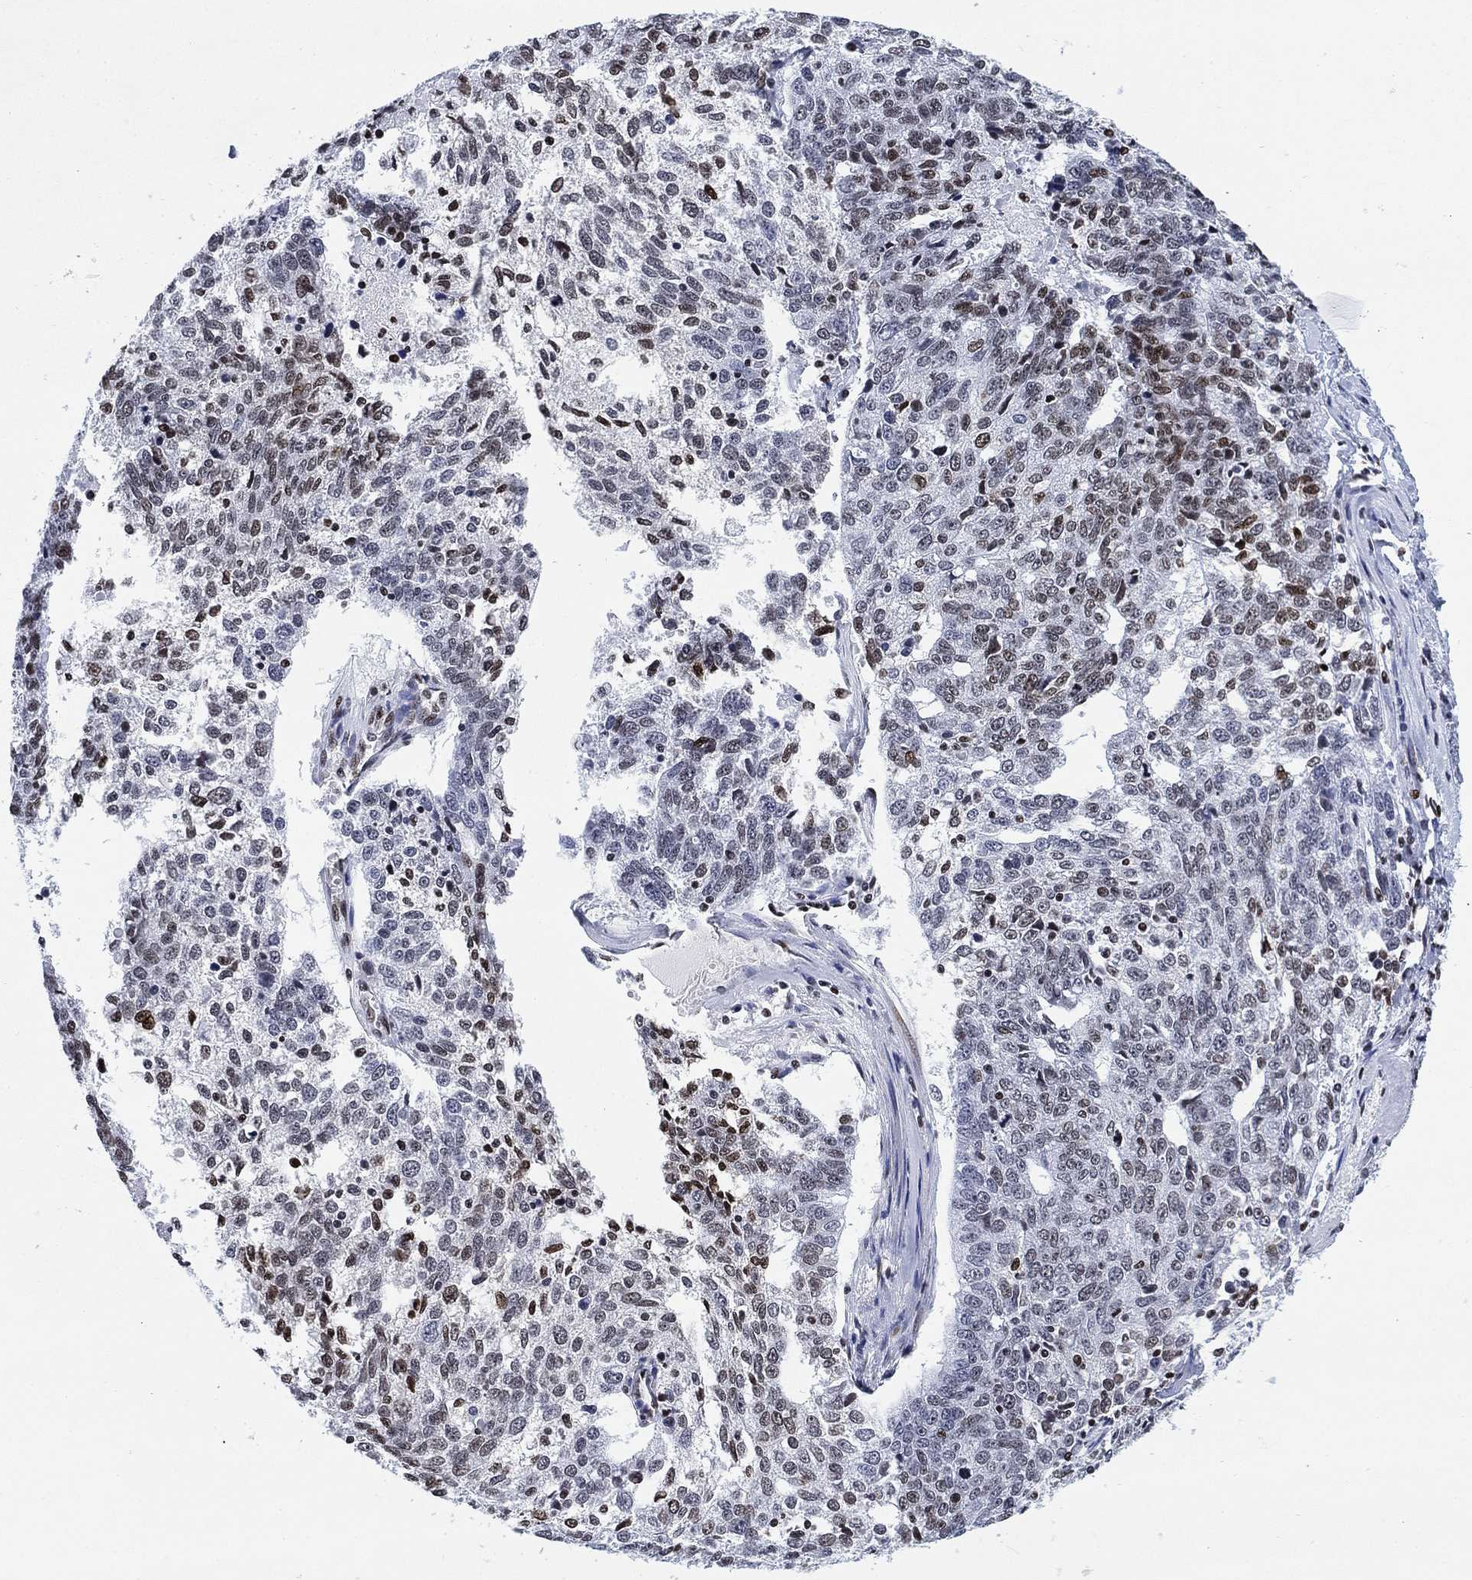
{"staining": {"intensity": "moderate", "quantity": "25%-75%", "location": "nuclear"}, "tissue": "ovarian cancer", "cell_type": "Tumor cells", "image_type": "cancer", "snomed": [{"axis": "morphology", "description": "Cystadenocarcinoma, serous, NOS"}, {"axis": "topography", "description": "Ovary"}], "caption": "Brown immunohistochemical staining in ovarian serous cystadenocarcinoma displays moderate nuclear staining in about 25%-75% of tumor cells.", "gene": "H1-10", "patient": {"sex": "female", "age": 71}}